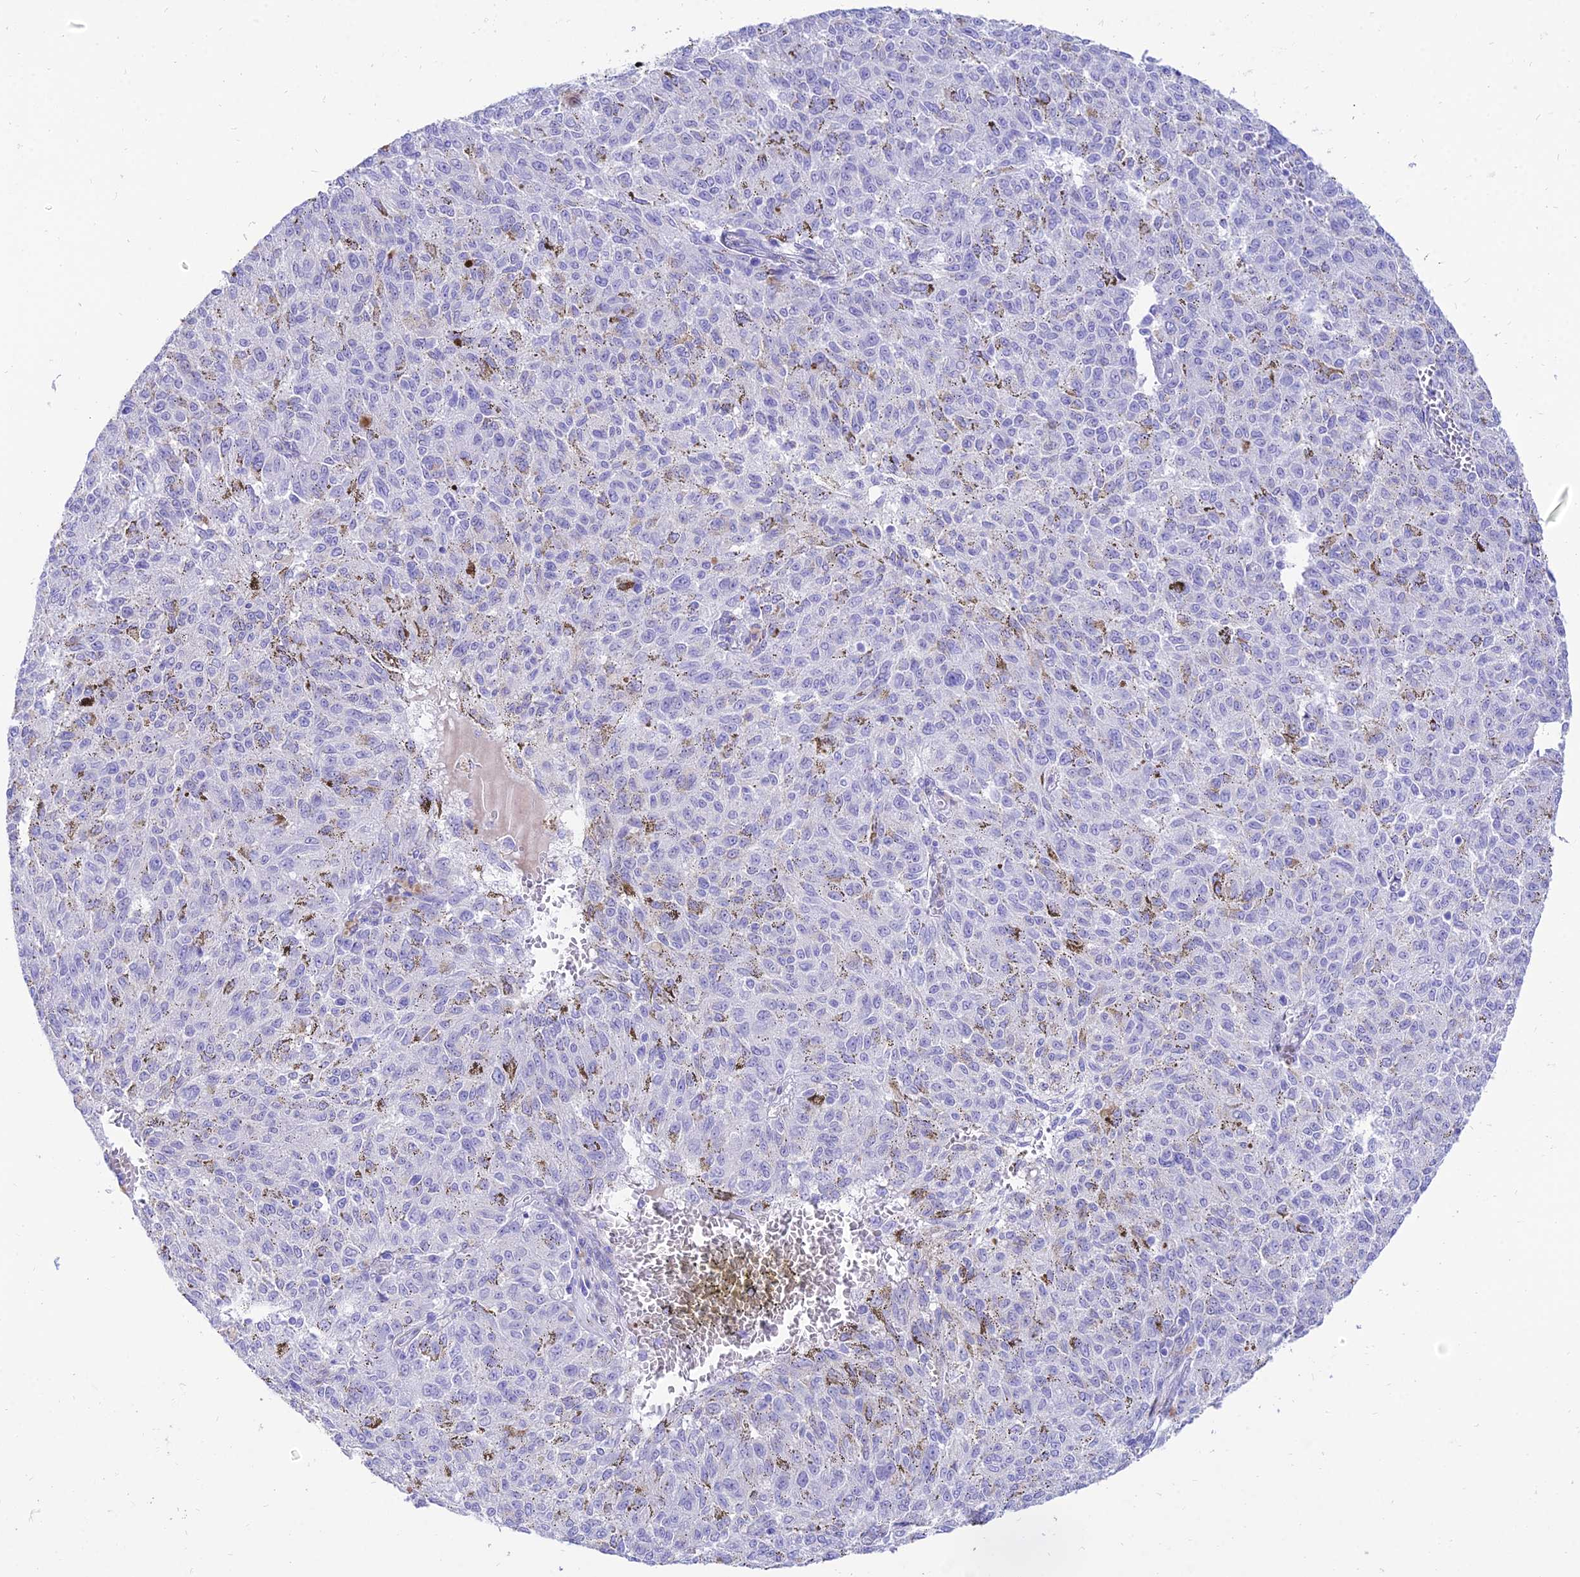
{"staining": {"intensity": "negative", "quantity": "none", "location": "none"}, "tissue": "melanoma", "cell_type": "Tumor cells", "image_type": "cancer", "snomed": [{"axis": "morphology", "description": "Malignant melanoma, NOS"}, {"axis": "topography", "description": "Skin"}], "caption": "This photomicrograph is of melanoma stained with IHC to label a protein in brown with the nuclei are counter-stained blue. There is no staining in tumor cells. (DAB (3,3'-diaminobenzidine) immunohistochemistry (IHC) visualized using brightfield microscopy, high magnification).", "gene": "TAC3", "patient": {"sex": "female", "age": 72}}